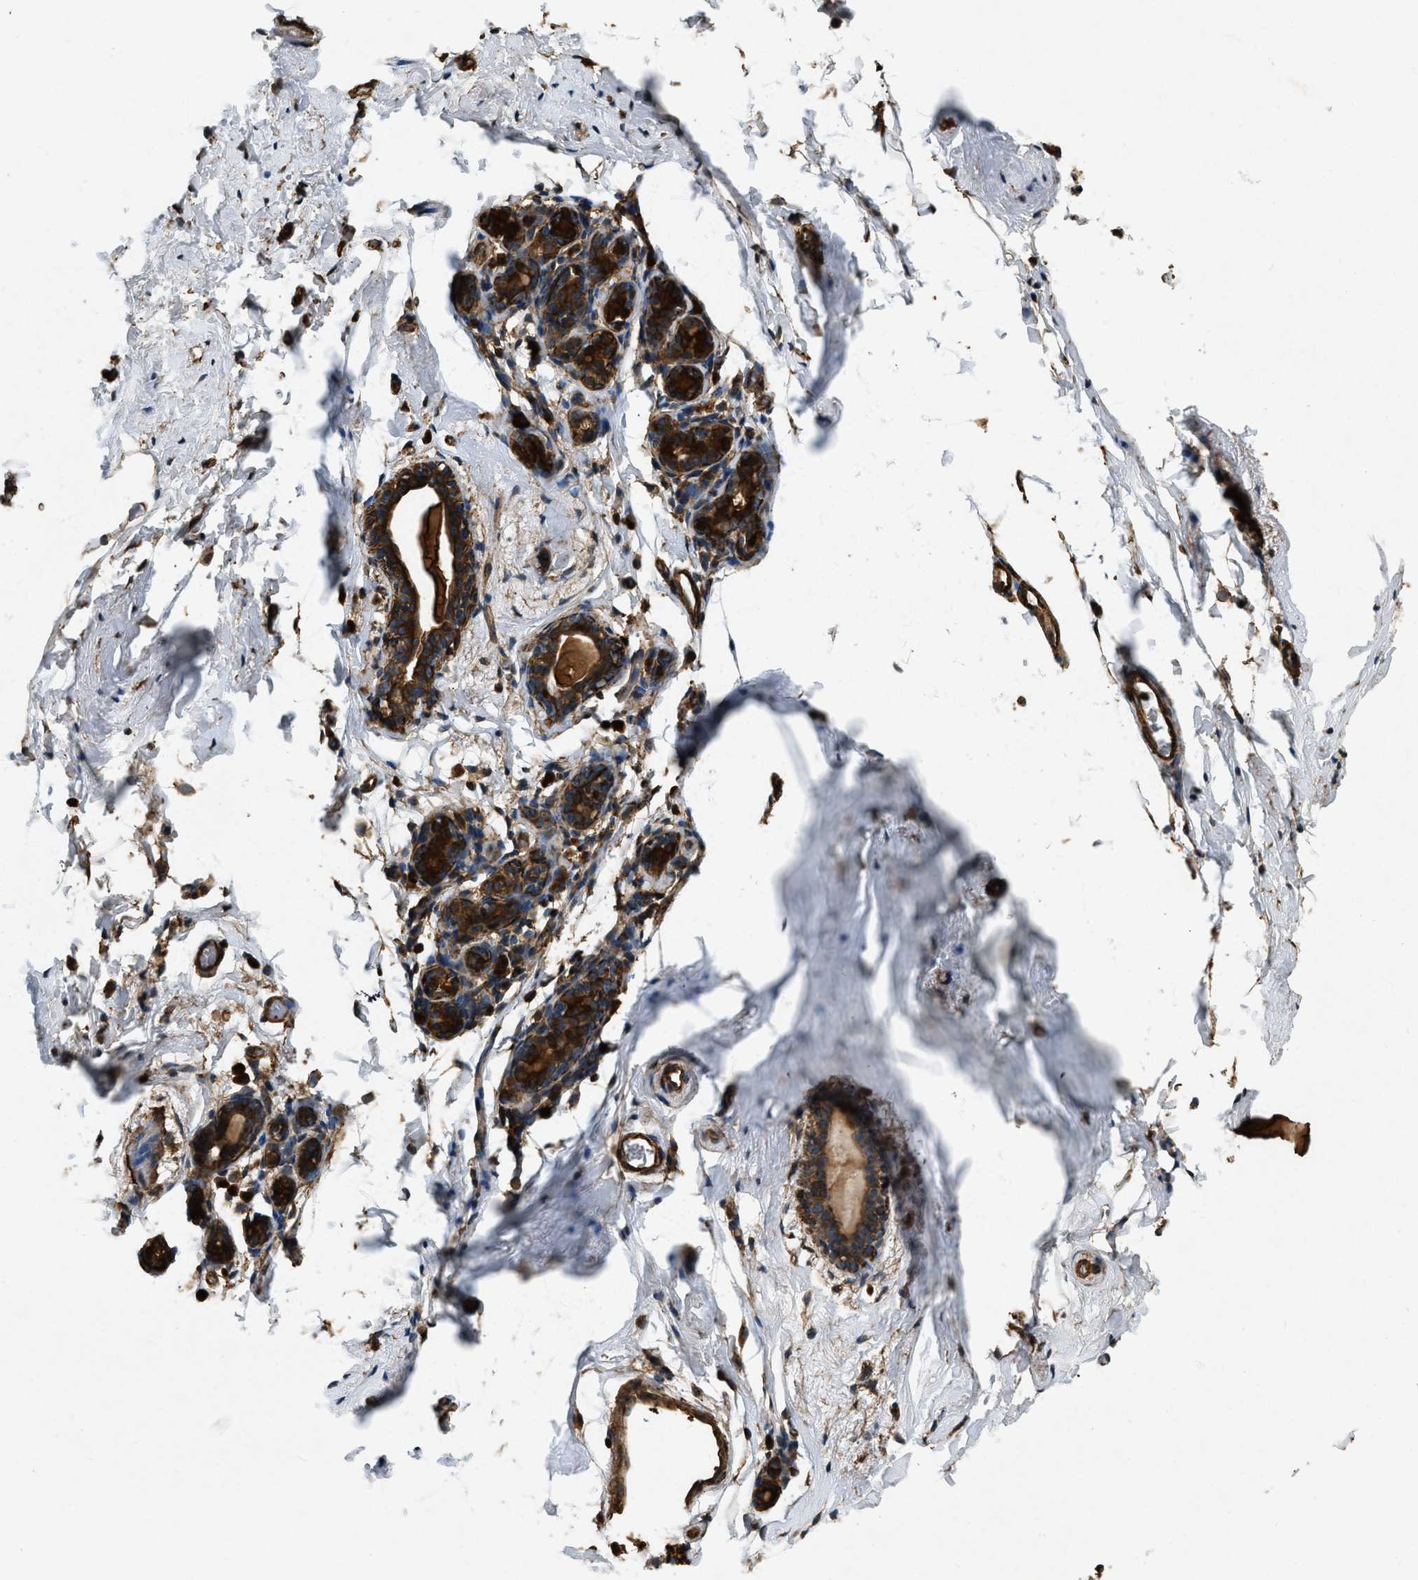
{"staining": {"intensity": "moderate", "quantity": ">75%", "location": "cytoplasmic/membranous"}, "tissue": "breast", "cell_type": "Adipocytes", "image_type": "normal", "snomed": [{"axis": "morphology", "description": "Normal tissue, NOS"}, {"axis": "topography", "description": "Breast"}], "caption": "A brown stain highlights moderate cytoplasmic/membranous expression of a protein in adipocytes of unremarkable human breast.", "gene": "YARS1", "patient": {"sex": "female", "age": 62}}